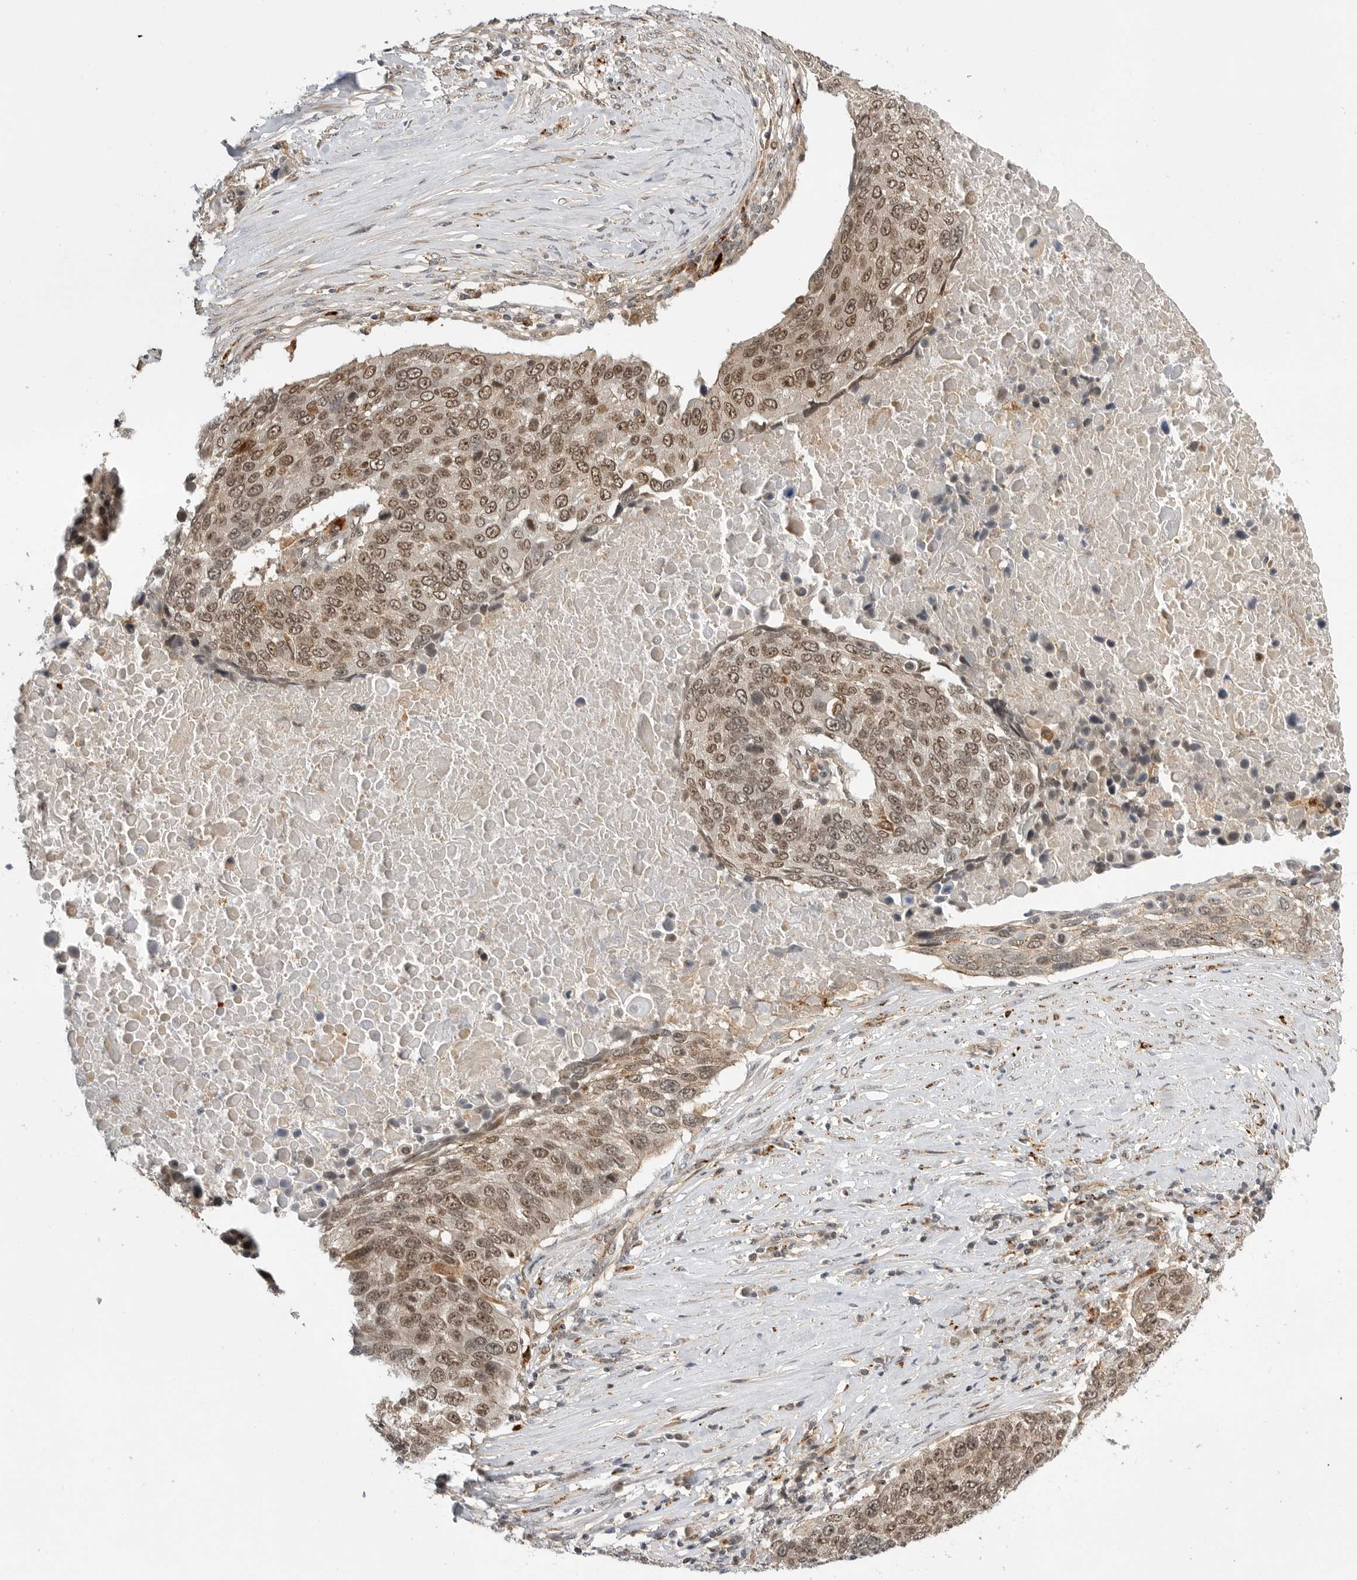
{"staining": {"intensity": "moderate", "quantity": ">75%", "location": "nuclear"}, "tissue": "lung cancer", "cell_type": "Tumor cells", "image_type": "cancer", "snomed": [{"axis": "morphology", "description": "Squamous cell carcinoma, NOS"}, {"axis": "topography", "description": "Lung"}], "caption": "Immunohistochemical staining of squamous cell carcinoma (lung) exhibits moderate nuclear protein expression in approximately >75% of tumor cells.", "gene": "CSNK1G3", "patient": {"sex": "male", "age": 66}}